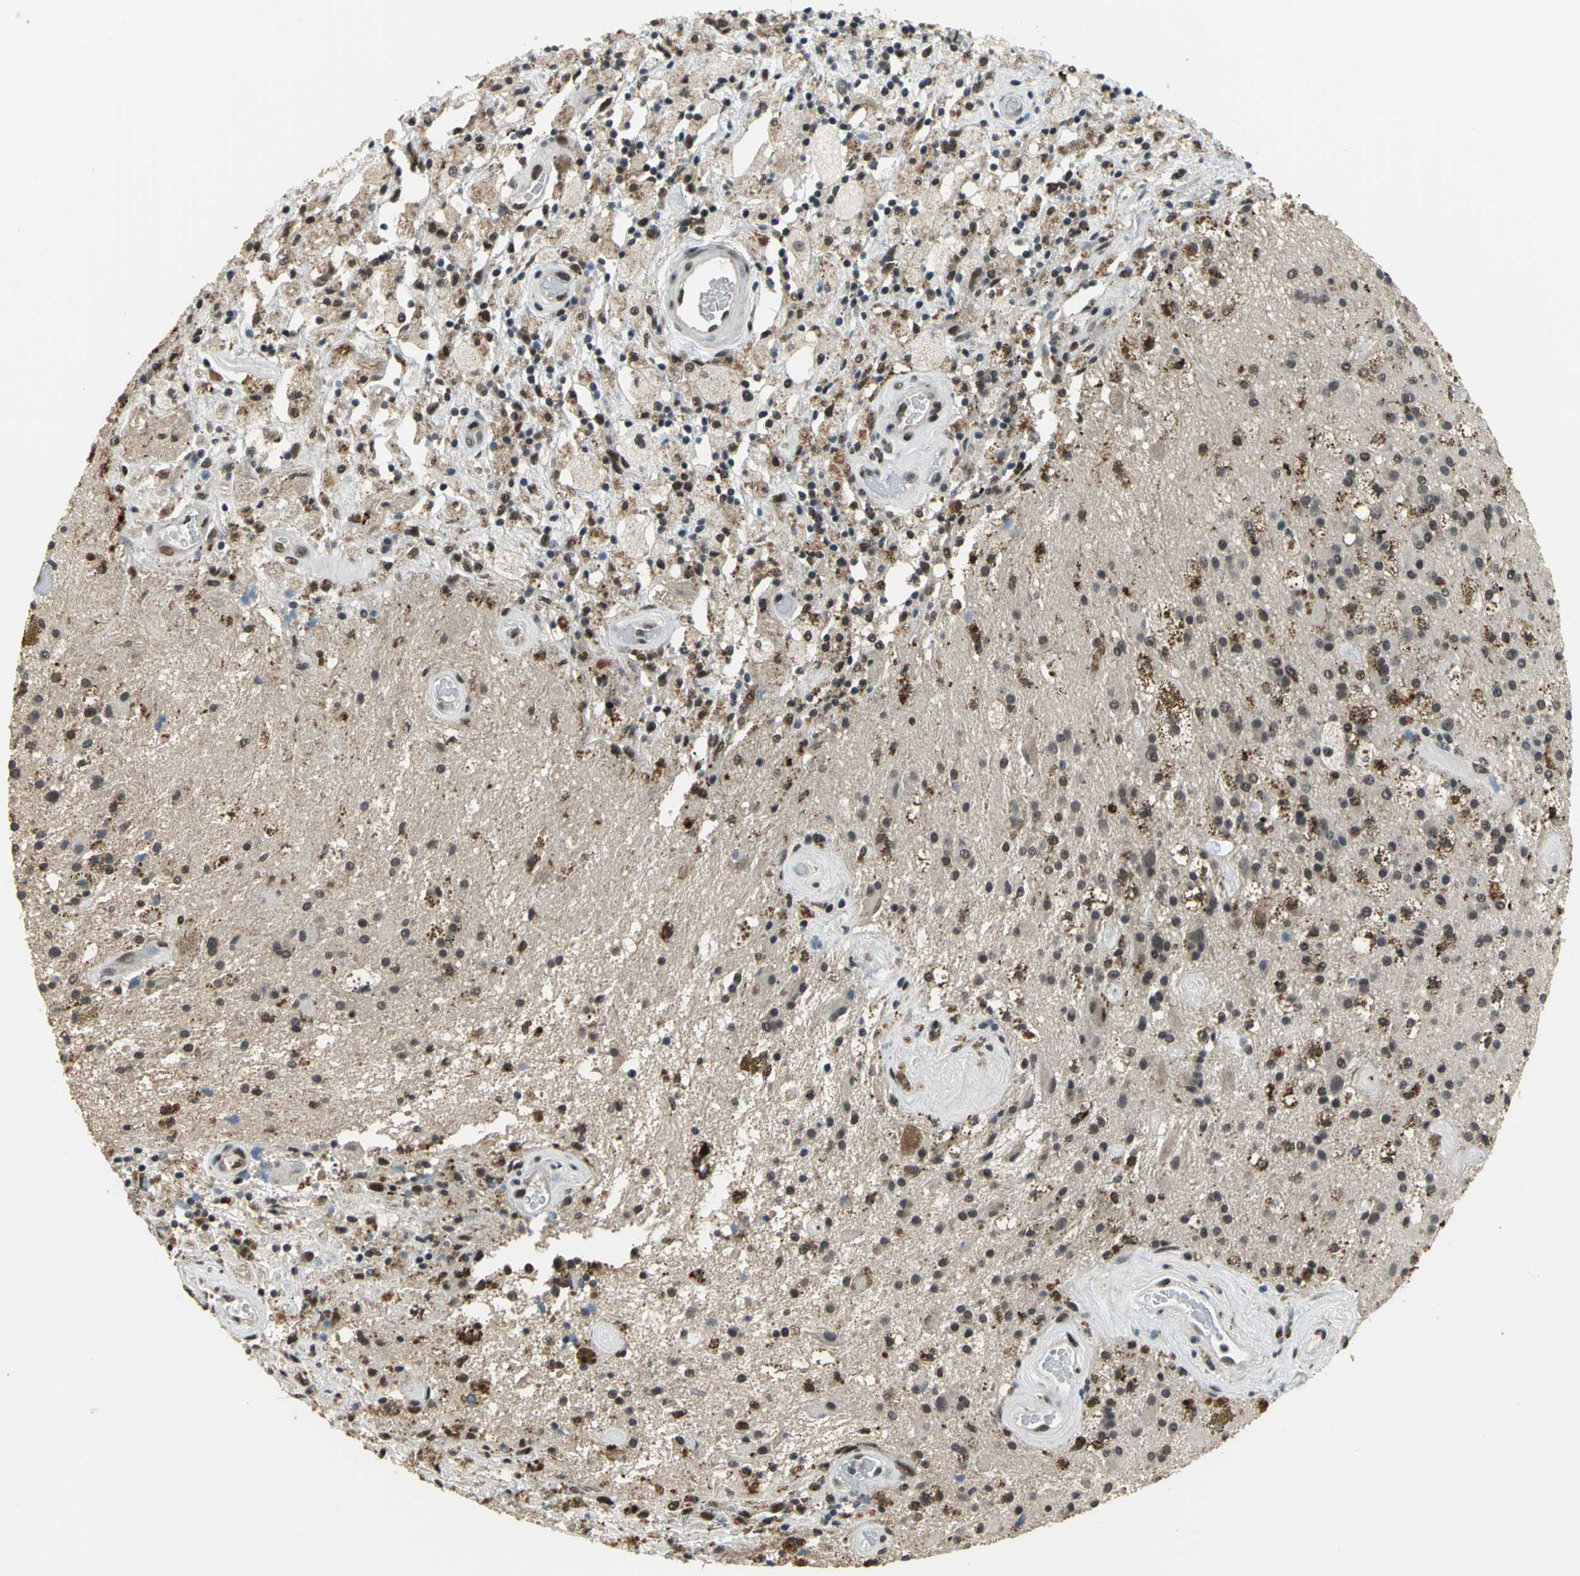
{"staining": {"intensity": "moderate", "quantity": "25%-75%", "location": "nuclear"}, "tissue": "glioma", "cell_type": "Tumor cells", "image_type": "cancer", "snomed": [{"axis": "morphology", "description": "Glioma, malignant, Low grade"}, {"axis": "topography", "description": "Brain"}], "caption": "Immunohistochemical staining of glioma reveals medium levels of moderate nuclear protein staining in approximately 25%-75% of tumor cells. (DAB = brown stain, brightfield microscopy at high magnification).", "gene": "ELF2", "patient": {"sex": "male", "age": 58}}